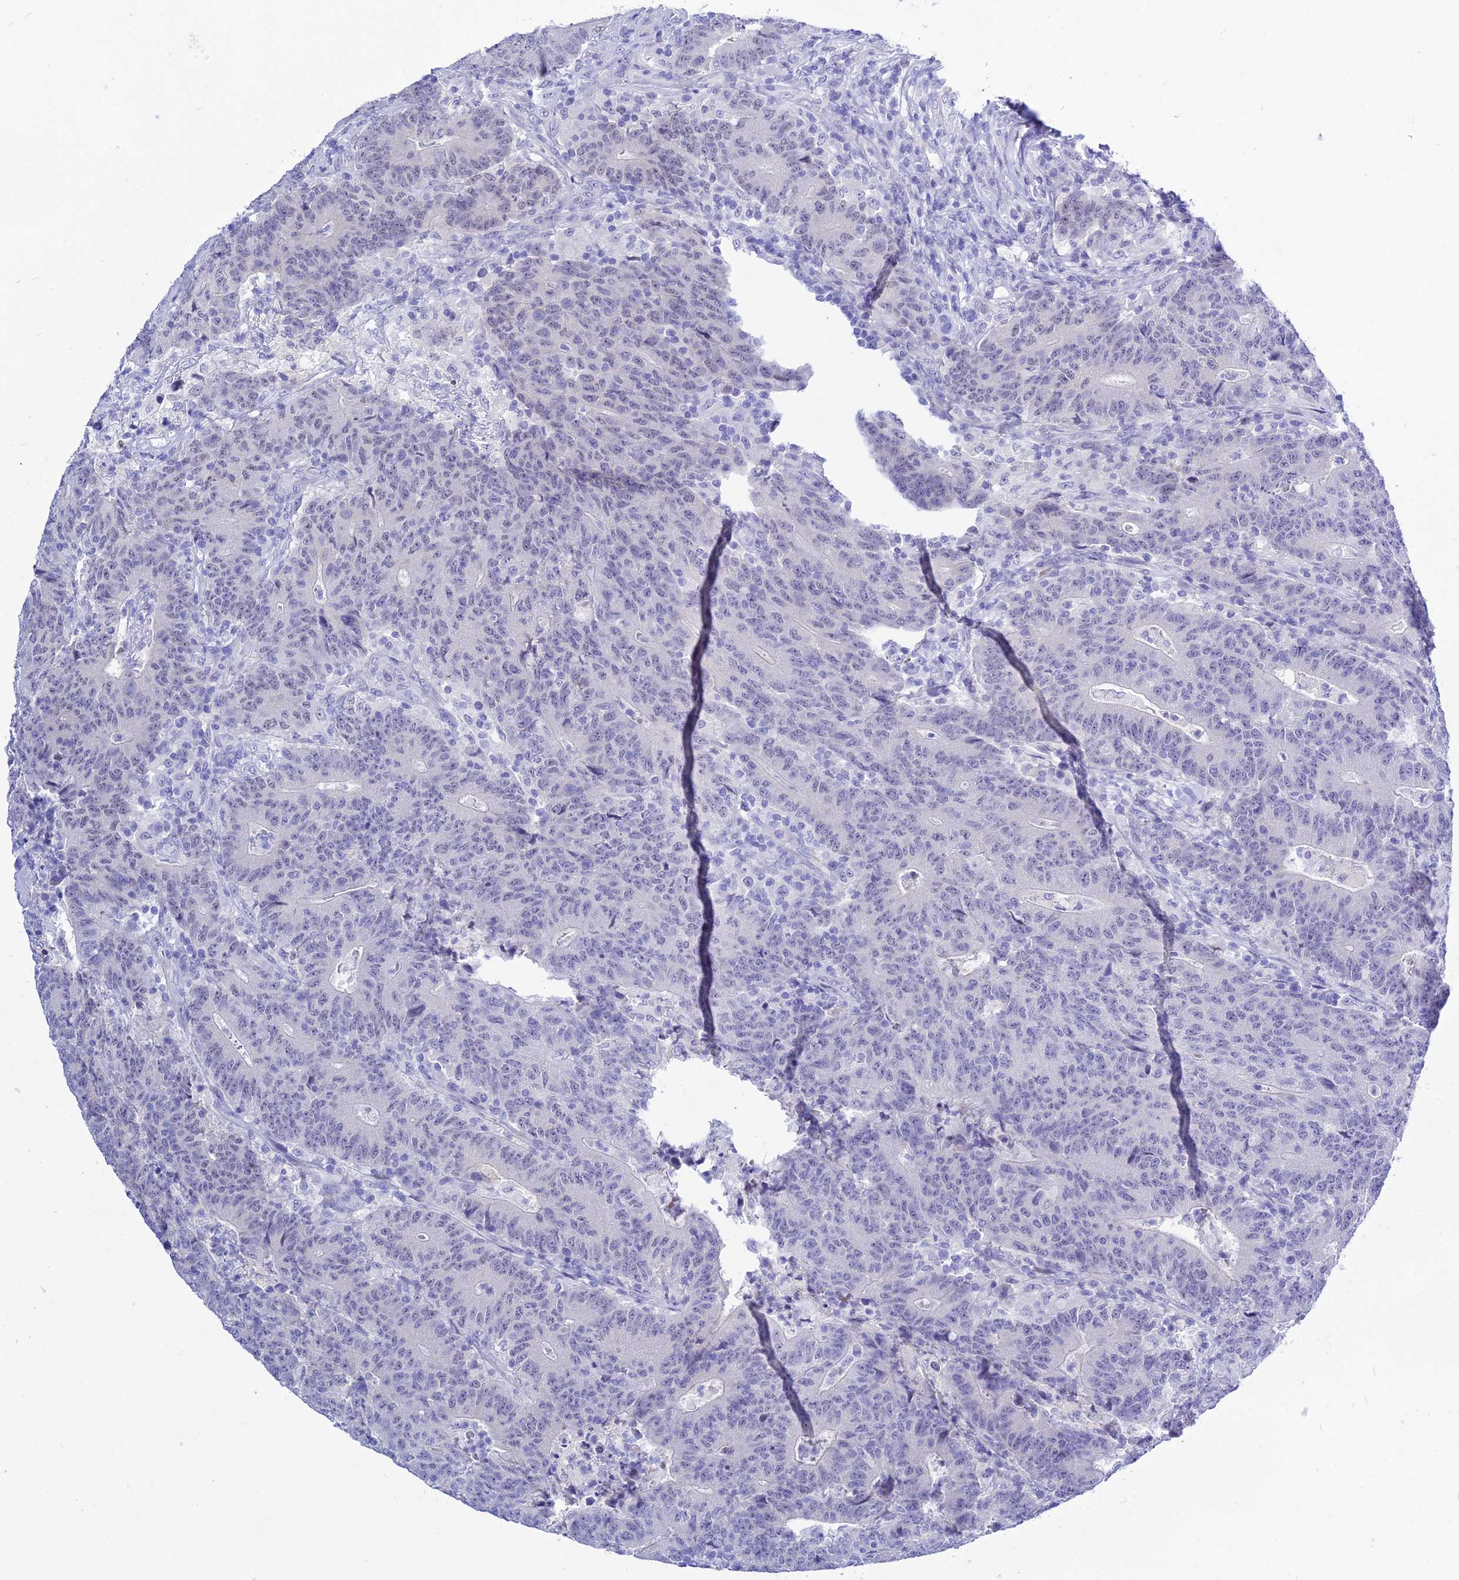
{"staining": {"intensity": "negative", "quantity": "none", "location": "none"}, "tissue": "colorectal cancer", "cell_type": "Tumor cells", "image_type": "cancer", "snomed": [{"axis": "morphology", "description": "Adenocarcinoma, NOS"}, {"axis": "topography", "description": "Colon"}], "caption": "A micrograph of human colorectal adenocarcinoma is negative for staining in tumor cells.", "gene": "DEFB107A", "patient": {"sex": "female", "age": 75}}